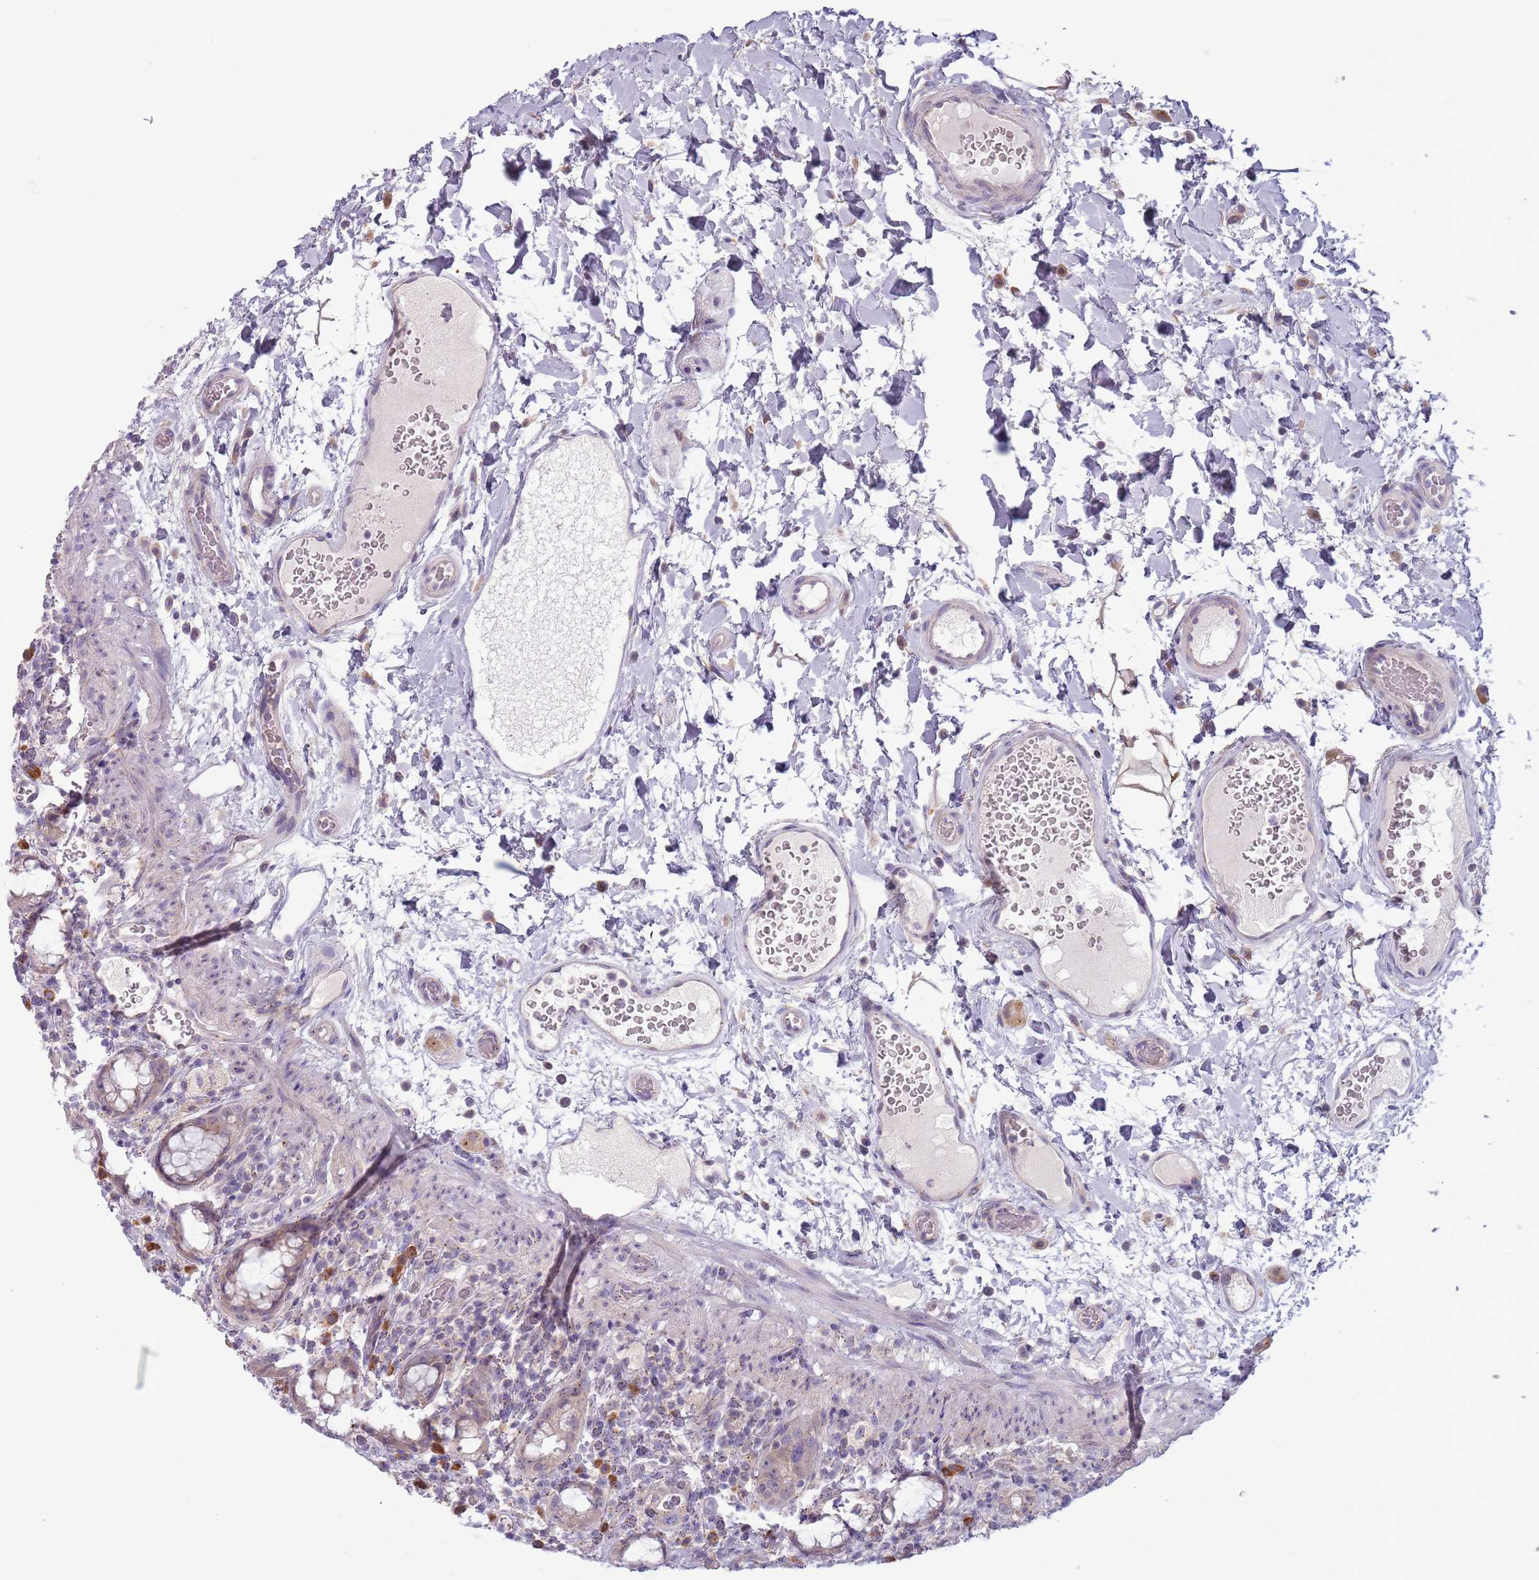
{"staining": {"intensity": "weak", "quantity": "25%-75%", "location": "cytoplasmic/membranous"}, "tissue": "rectum", "cell_type": "Glandular cells", "image_type": "normal", "snomed": [{"axis": "morphology", "description": "Normal tissue, NOS"}, {"axis": "topography", "description": "Rectum"}], "caption": "This micrograph displays benign rectum stained with IHC to label a protein in brown. The cytoplasmic/membranous of glandular cells show weak positivity for the protein. Nuclei are counter-stained blue.", "gene": "LTB", "patient": {"sex": "female", "age": 57}}